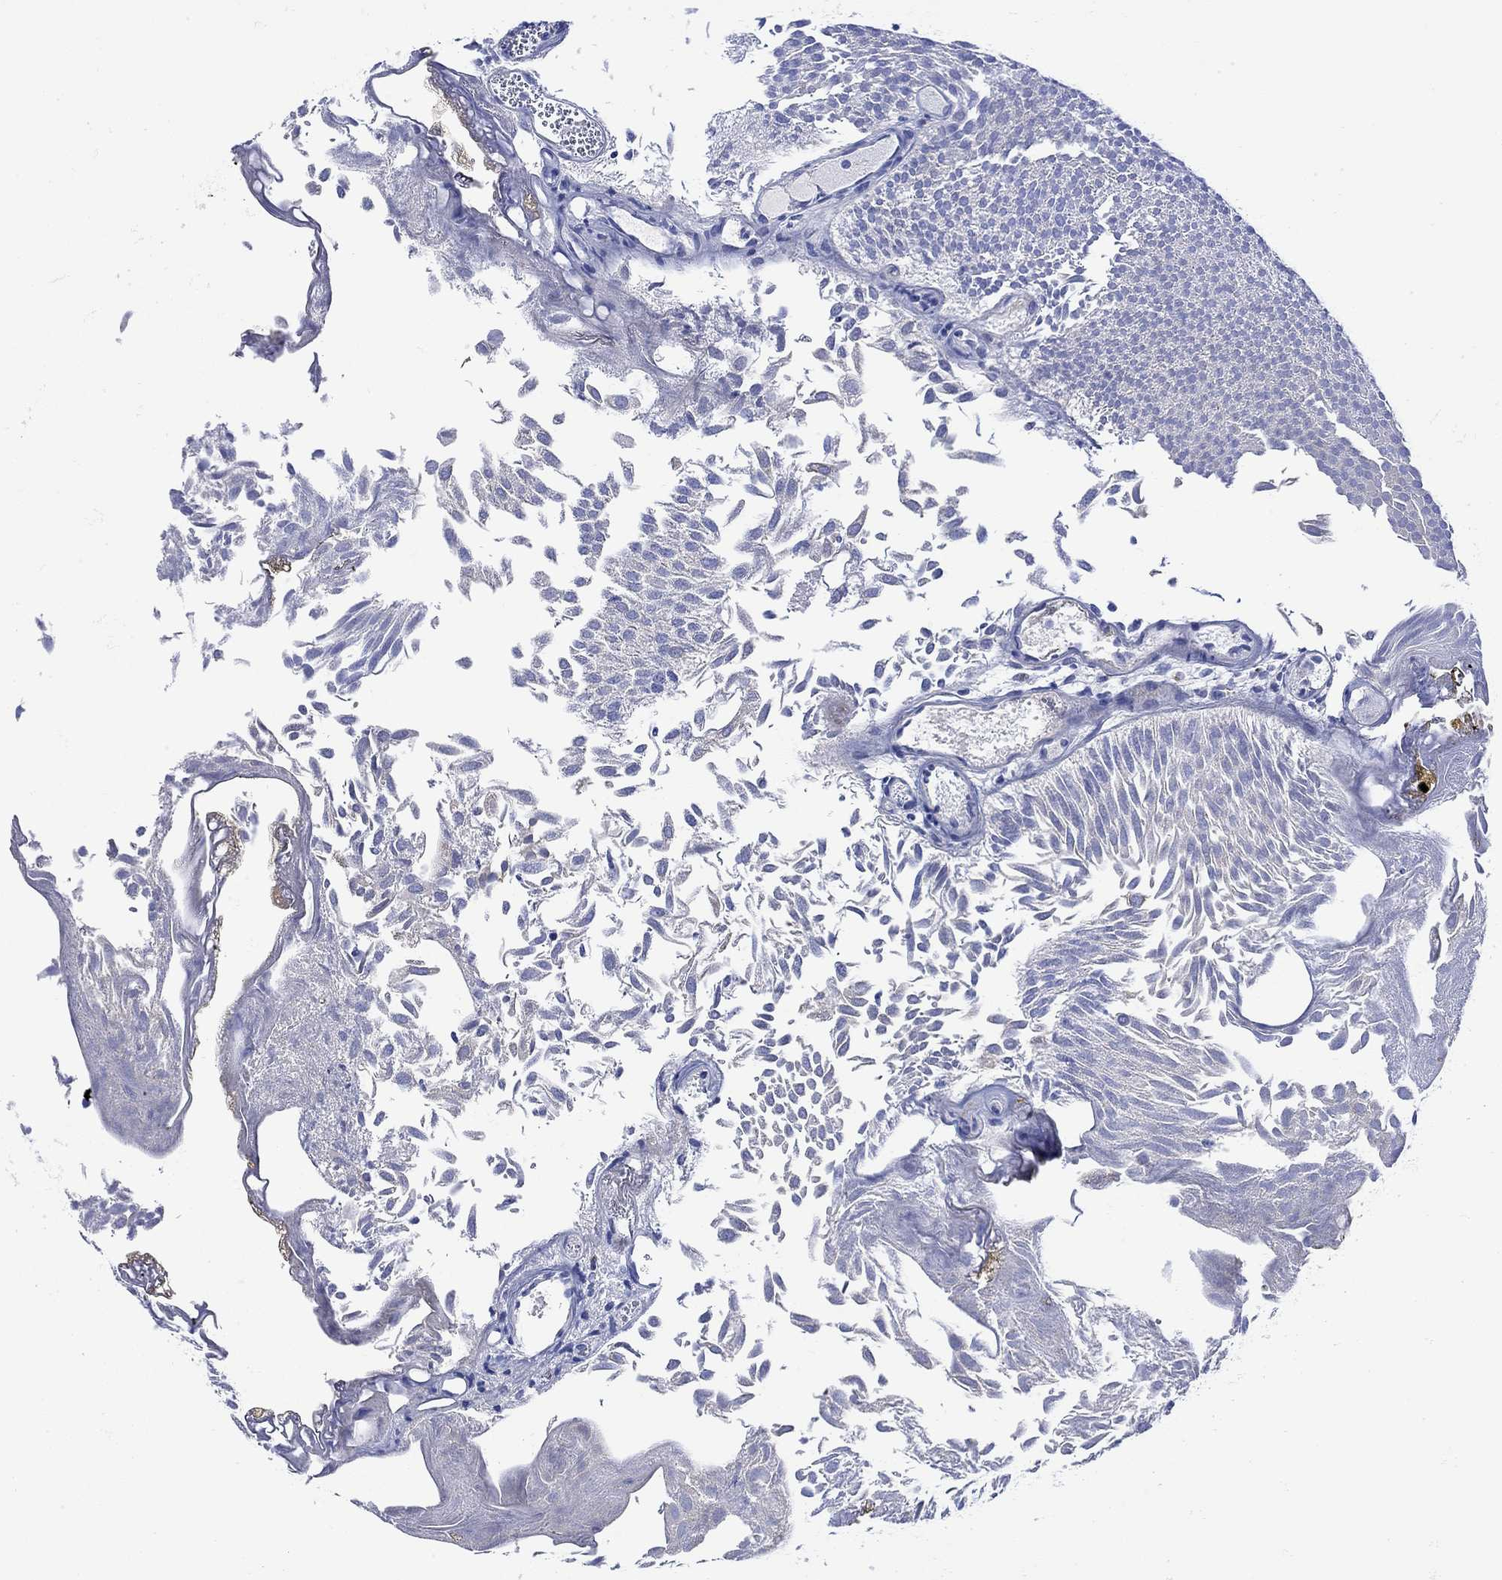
{"staining": {"intensity": "negative", "quantity": "none", "location": "none"}, "tissue": "urothelial cancer", "cell_type": "Tumor cells", "image_type": "cancer", "snomed": [{"axis": "morphology", "description": "Urothelial carcinoma, Low grade"}, {"axis": "topography", "description": "Urinary bladder"}], "caption": "This is a micrograph of immunohistochemistry staining of urothelial cancer, which shows no staining in tumor cells. (Stains: DAB (3,3'-diaminobenzidine) IHC with hematoxylin counter stain, Microscopy: brightfield microscopy at high magnification).", "gene": "ANKMY1", "patient": {"sex": "male", "age": 52}}